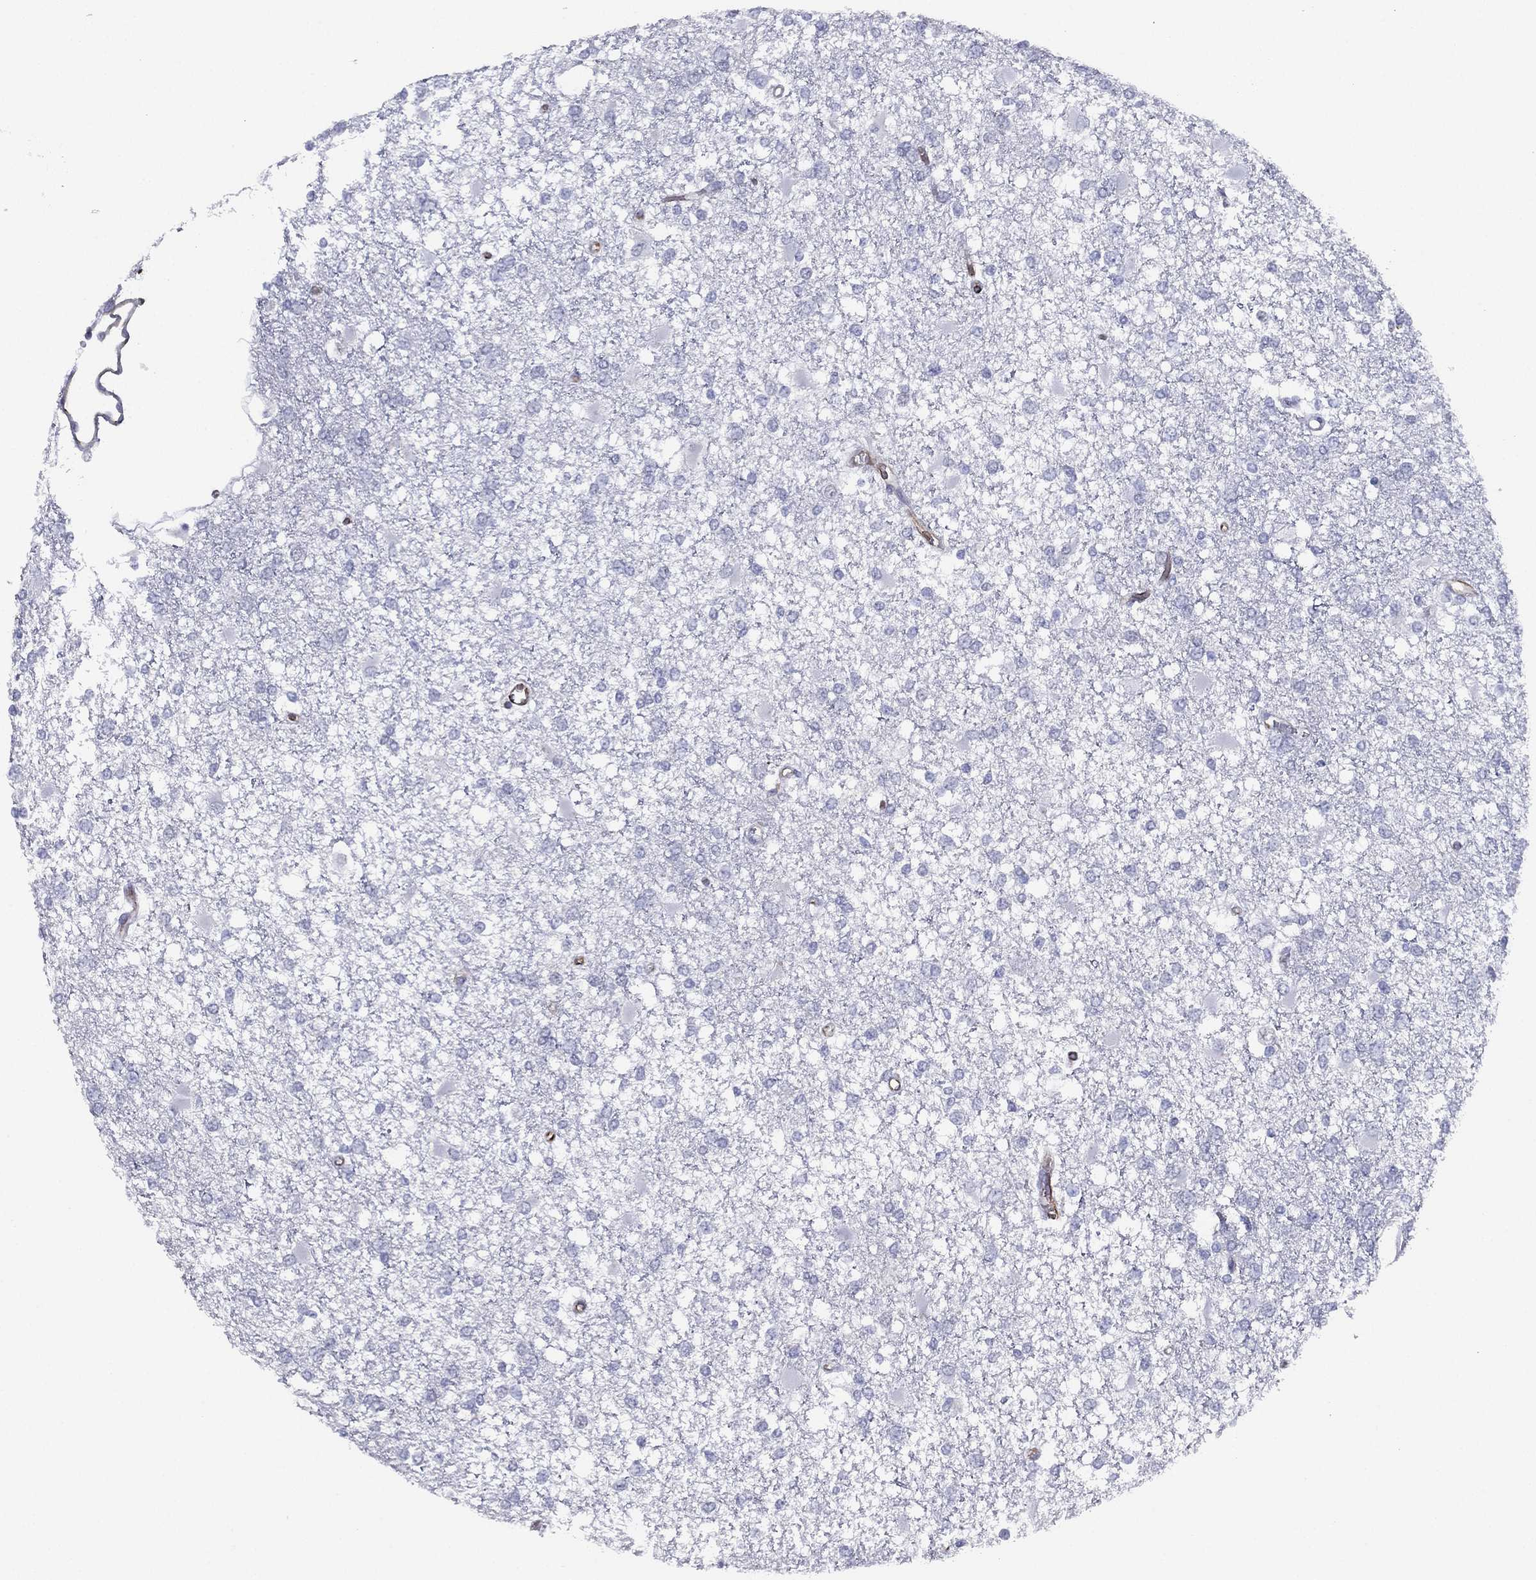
{"staining": {"intensity": "negative", "quantity": "none", "location": "none"}, "tissue": "glioma", "cell_type": "Tumor cells", "image_type": "cancer", "snomed": [{"axis": "morphology", "description": "Glioma, malignant, High grade"}, {"axis": "topography", "description": "Cerebral cortex"}], "caption": "Immunohistochemistry (IHC) image of neoplastic tissue: high-grade glioma (malignant) stained with DAB (3,3'-diaminobenzidine) shows no significant protein expression in tumor cells. (DAB IHC, high magnification).", "gene": "MAS1", "patient": {"sex": "male", "age": 79}}